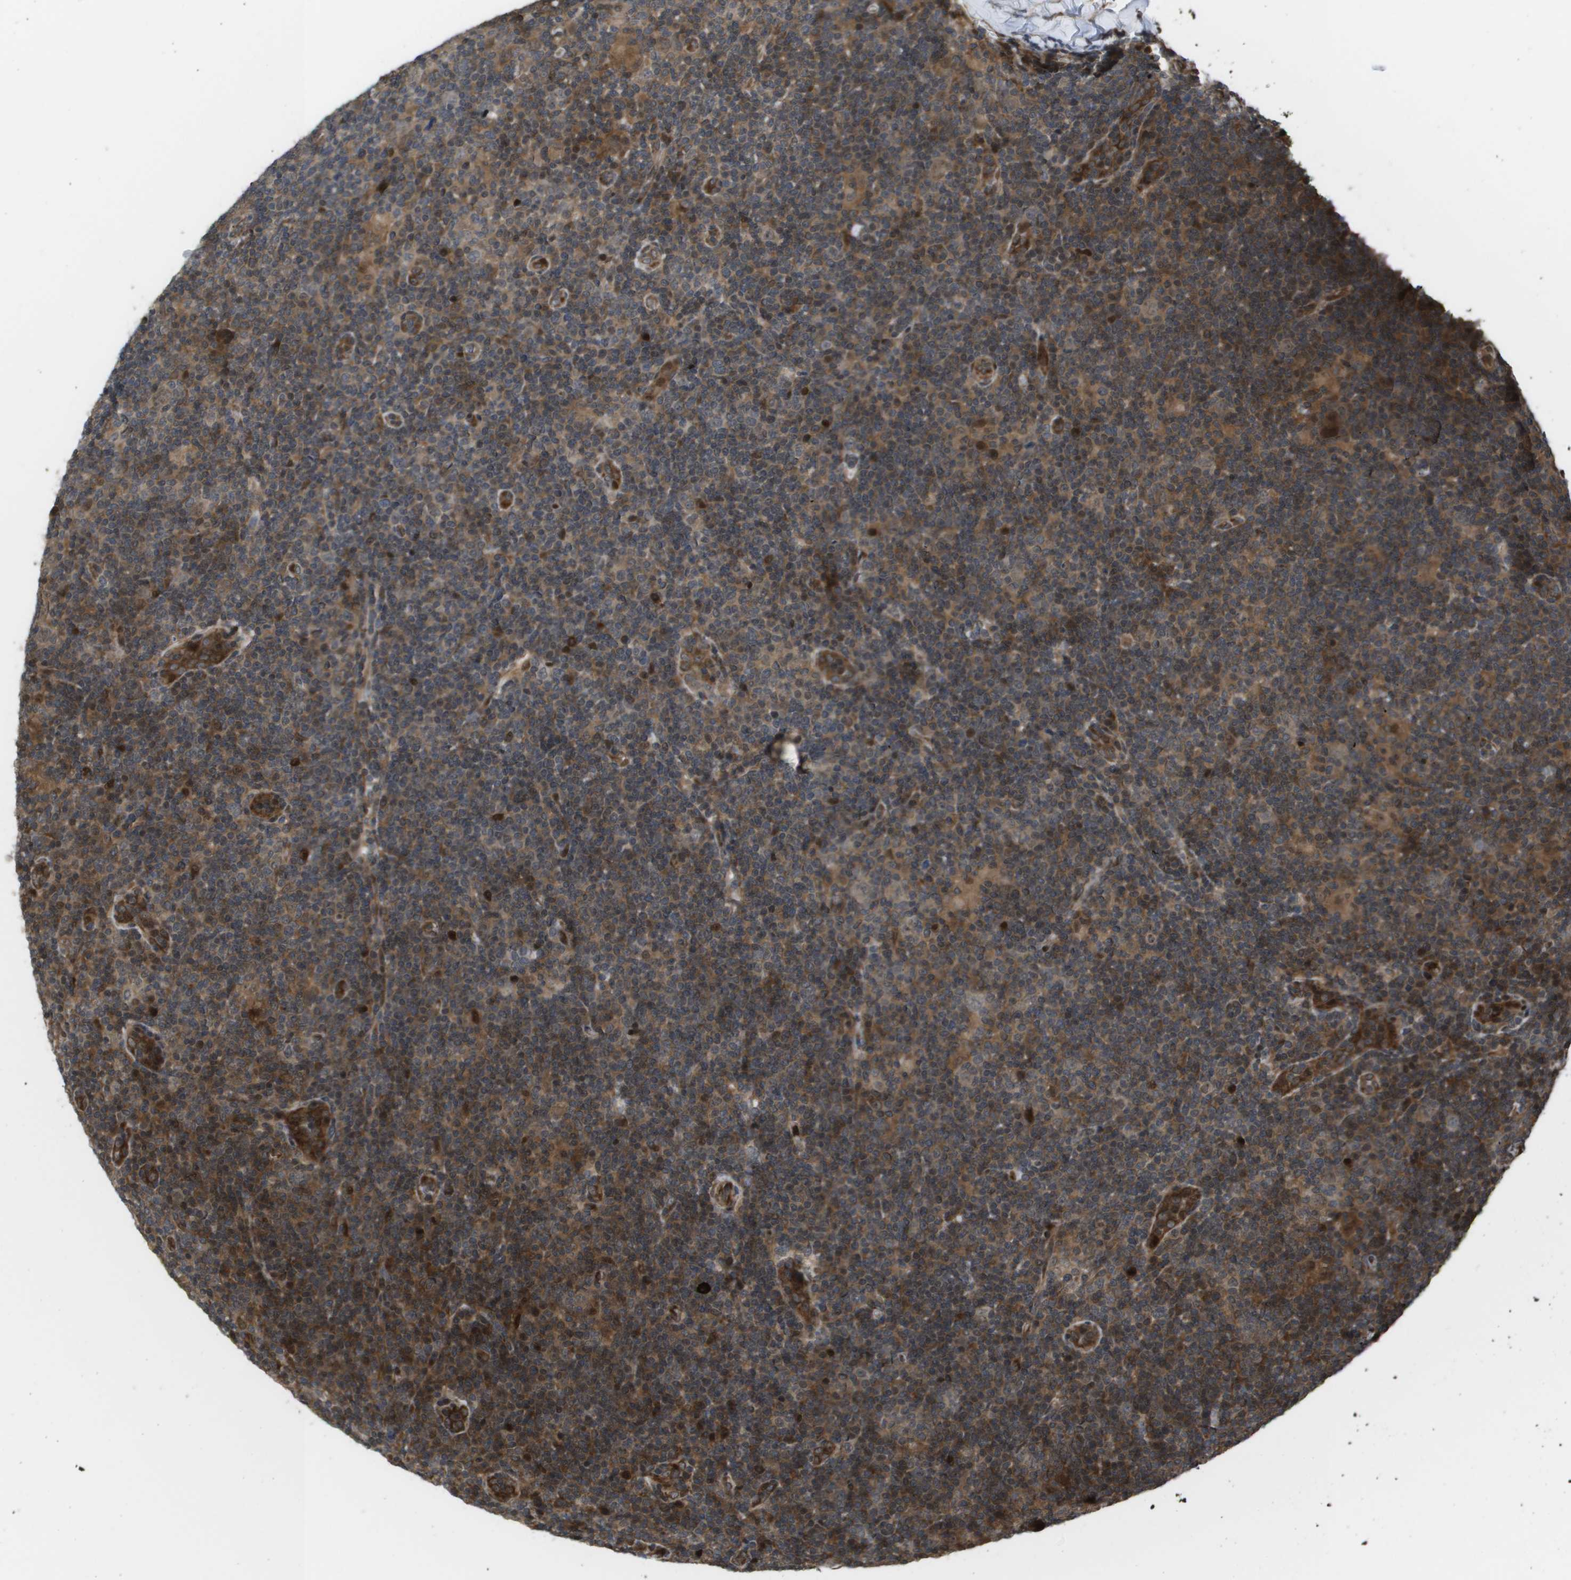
{"staining": {"intensity": "moderate", "quantity": ">75%", "location": "cytoplasmic/membranous"}, "tissue": "lymphoma", "cell_type": "Tumor cells", "image_type": "cancer", "snomed": [{"axis": "morphology", "description": "Hodgkin's disease, NOS"}, {"axis": "topography", "description": "Lymph node"}], "caption": "Immunohistochemistry image of lymphoma stained for a protein (brown), which exhibits medium levels of moderate cytoplasmic/membranous expression in approximately >75% of tumor cells.", "gene": "AXIN2", "patient": {"sex": "female", "age": 57}}